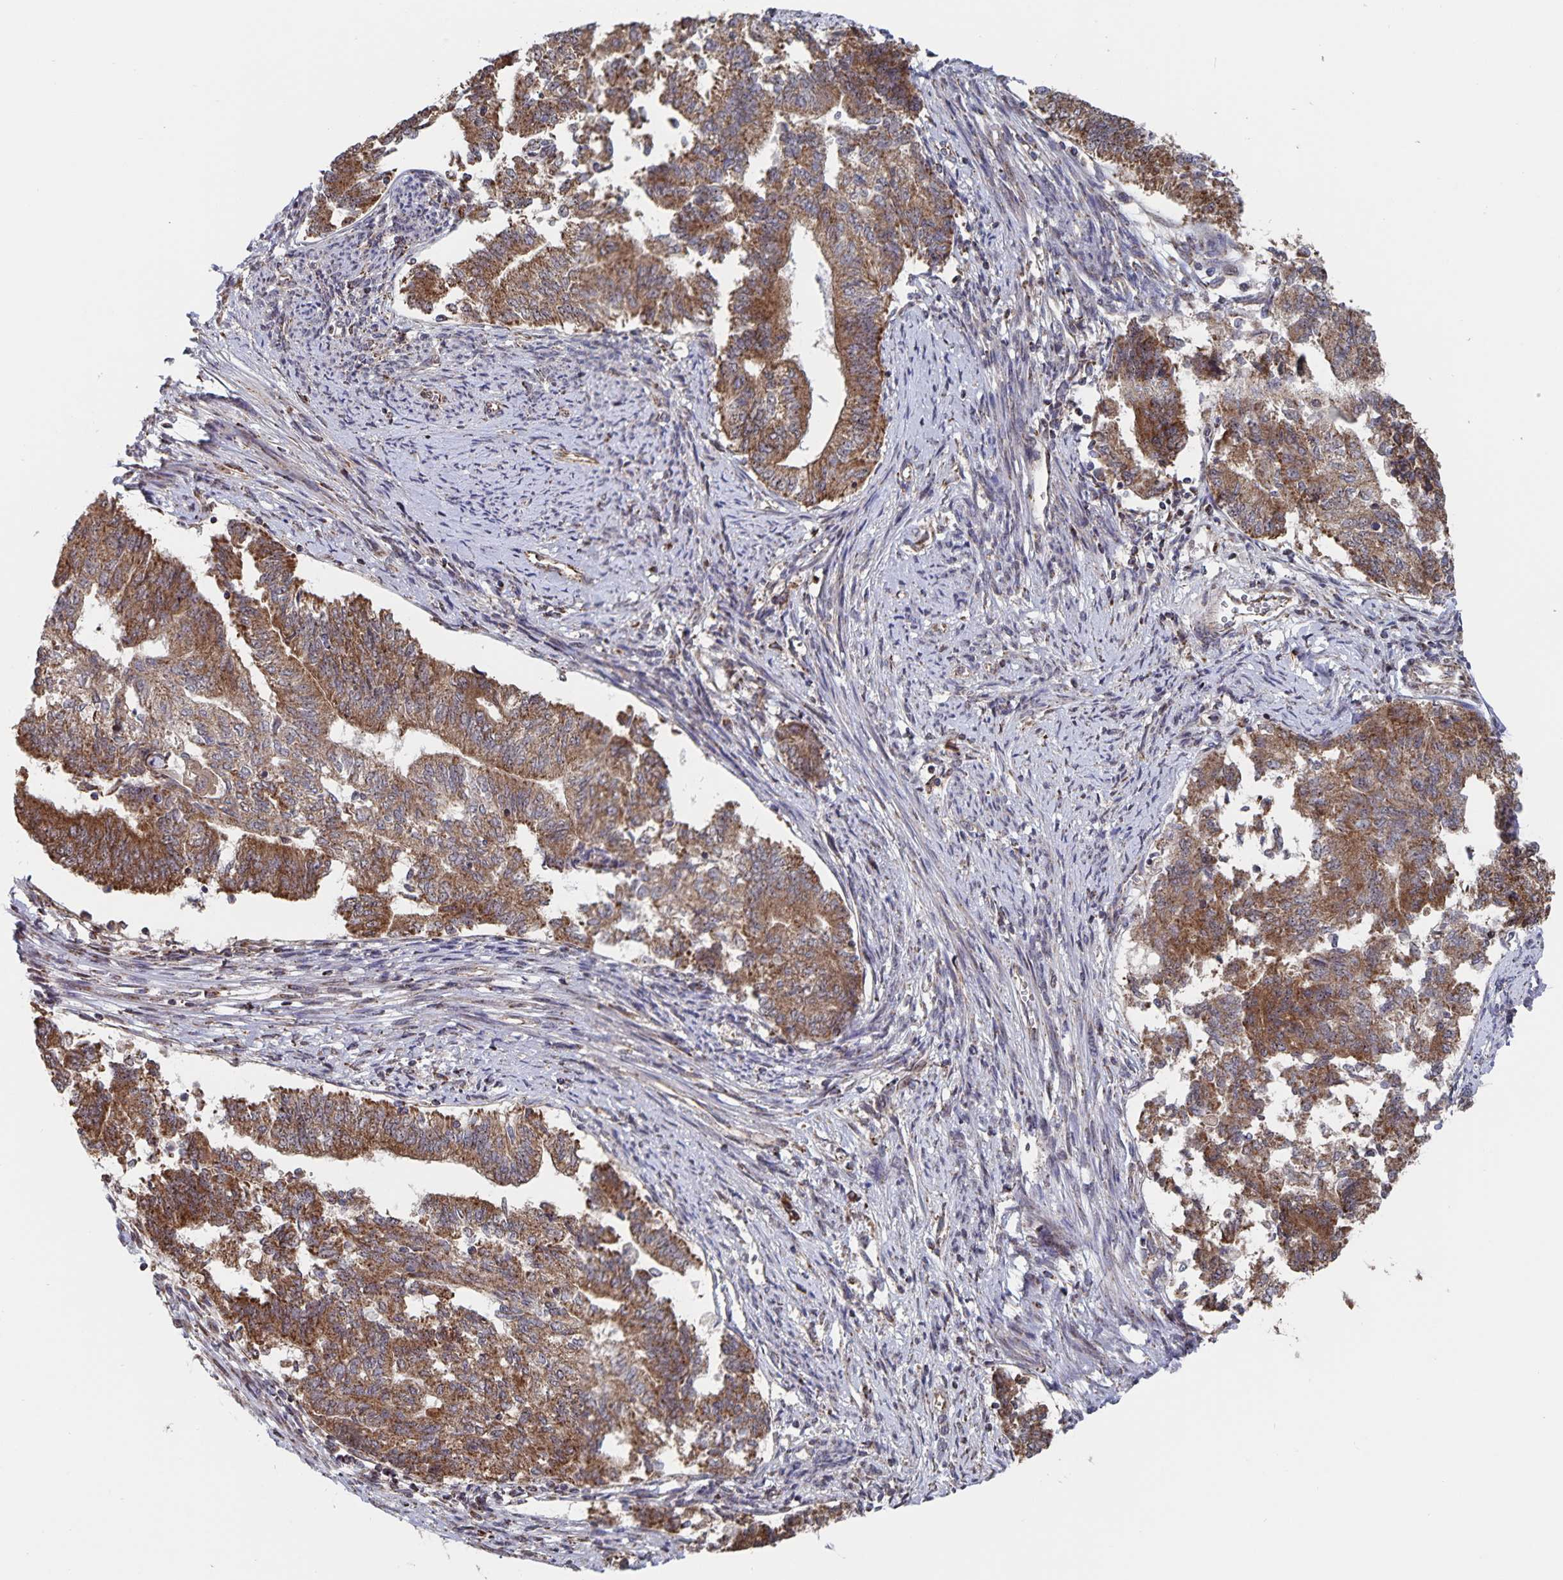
{"staining": {"intensity": "moderate", "quantity": ">75%", "location": "cytoplasmic/membranous"}, "tissue": "endometrial cancer", "cell_type": "Tumor cells", "image_type": "cancer", "snomed": [{"axis": "morphology", "description": "Adenocarcinoma, NOS"}, {"axis": "topography", "description": "Endometrium"}], "caption": "Immunohistochemical staining of human endometrial cancer shows medium levels of moderate cytoplasmic/membranous protein positivity in about >75% of tumor cells.", "gene": "ACACA", "patient": {"sex": "female", "age": 65}}